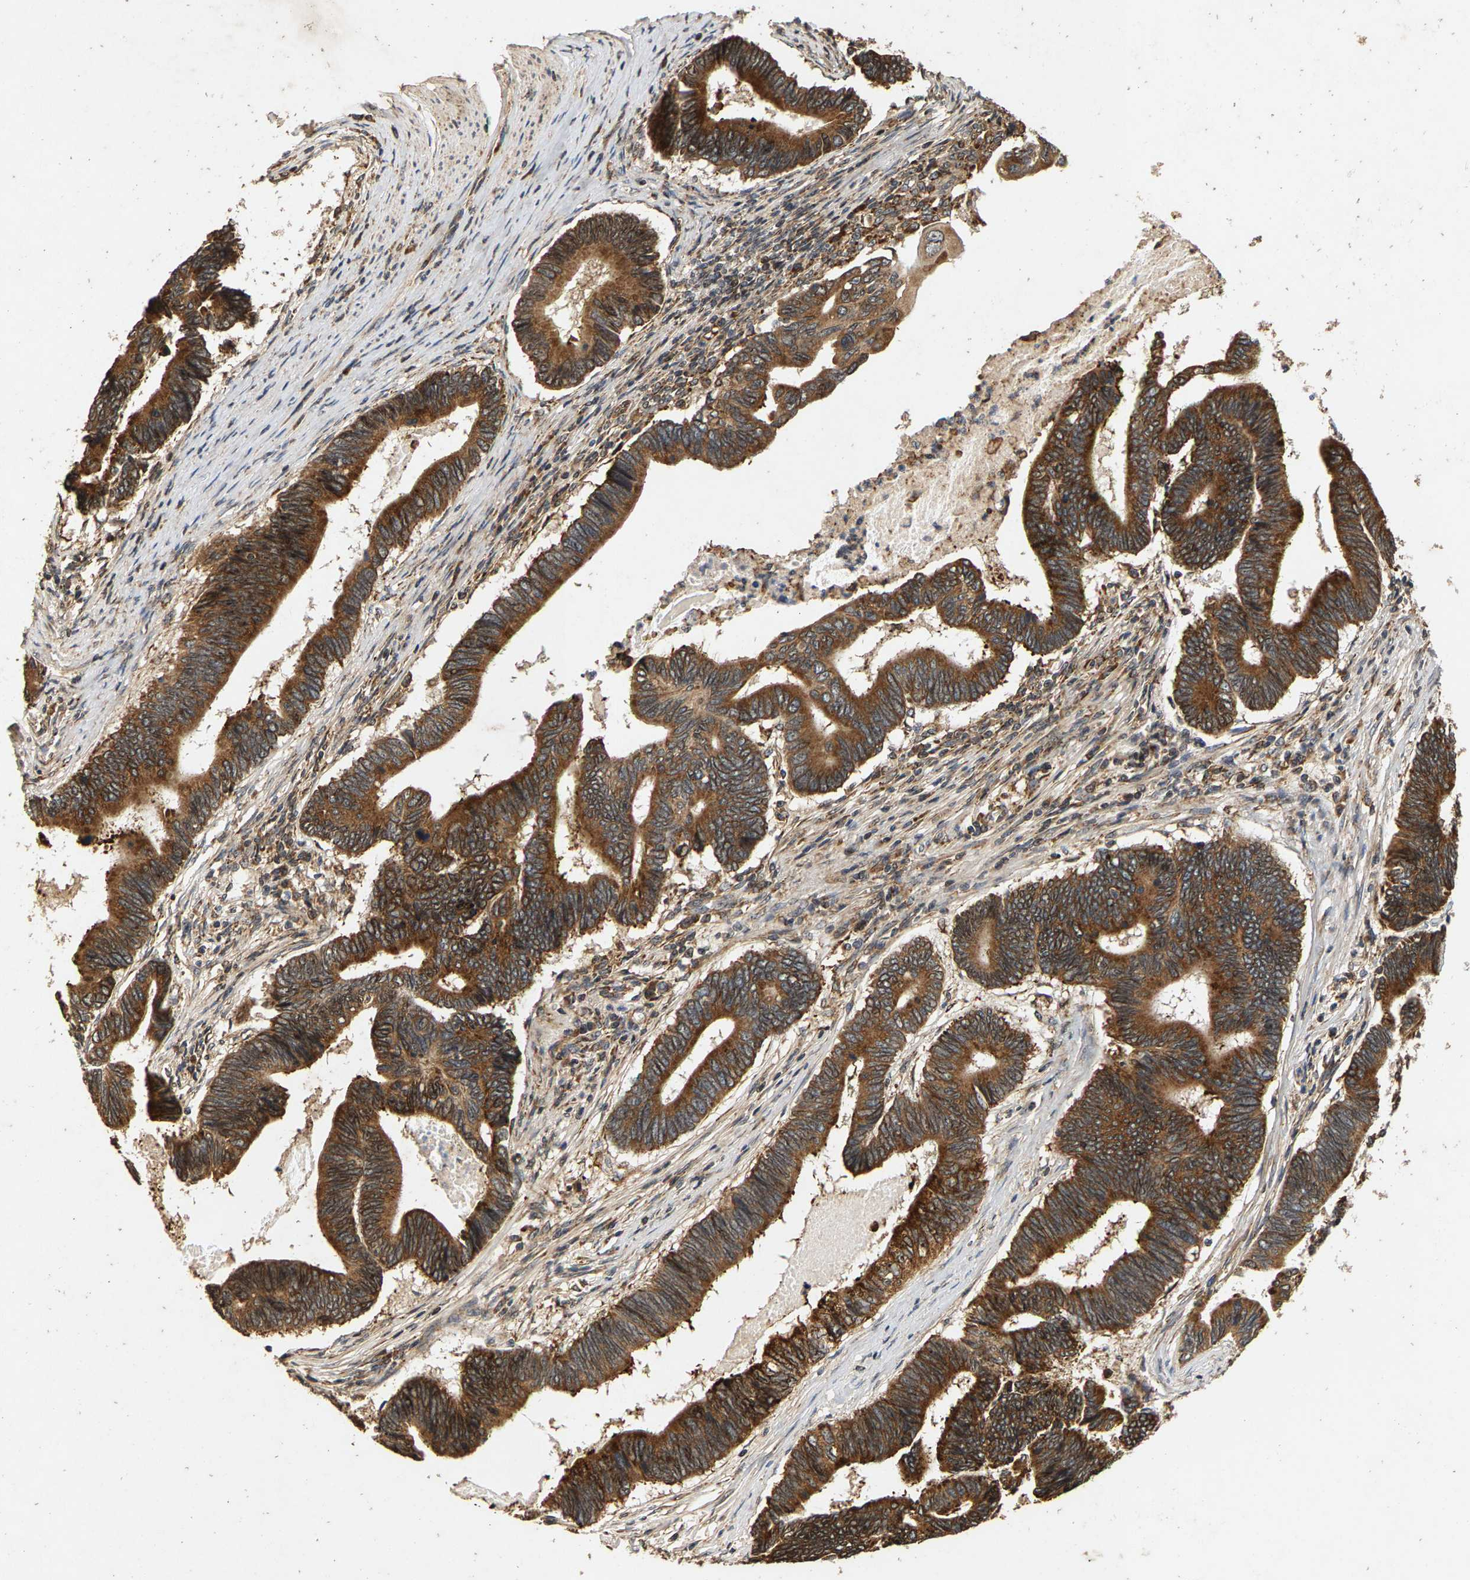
{"staining": {"intensity": "strong", "quantity": ">75%", "location": "cytoplasmic/membranous"}, "tissue": "pancreatic cancer", "cell_type": "Tumor cells", "image_type": "cancer", "snomed": [{"axis": "morphology", "description": "Adenocarcinoma, NOS"}, {"axis": "topography", "description": "Pancreas"}], "caption": "Pancreatic cancer stained for a protein (brown) shows strong cytoplasmic/membranous positive expression in about >75% of tumor cells.", "gene": "CIDEC", "patient": {"sex": "female", "age": 70}}